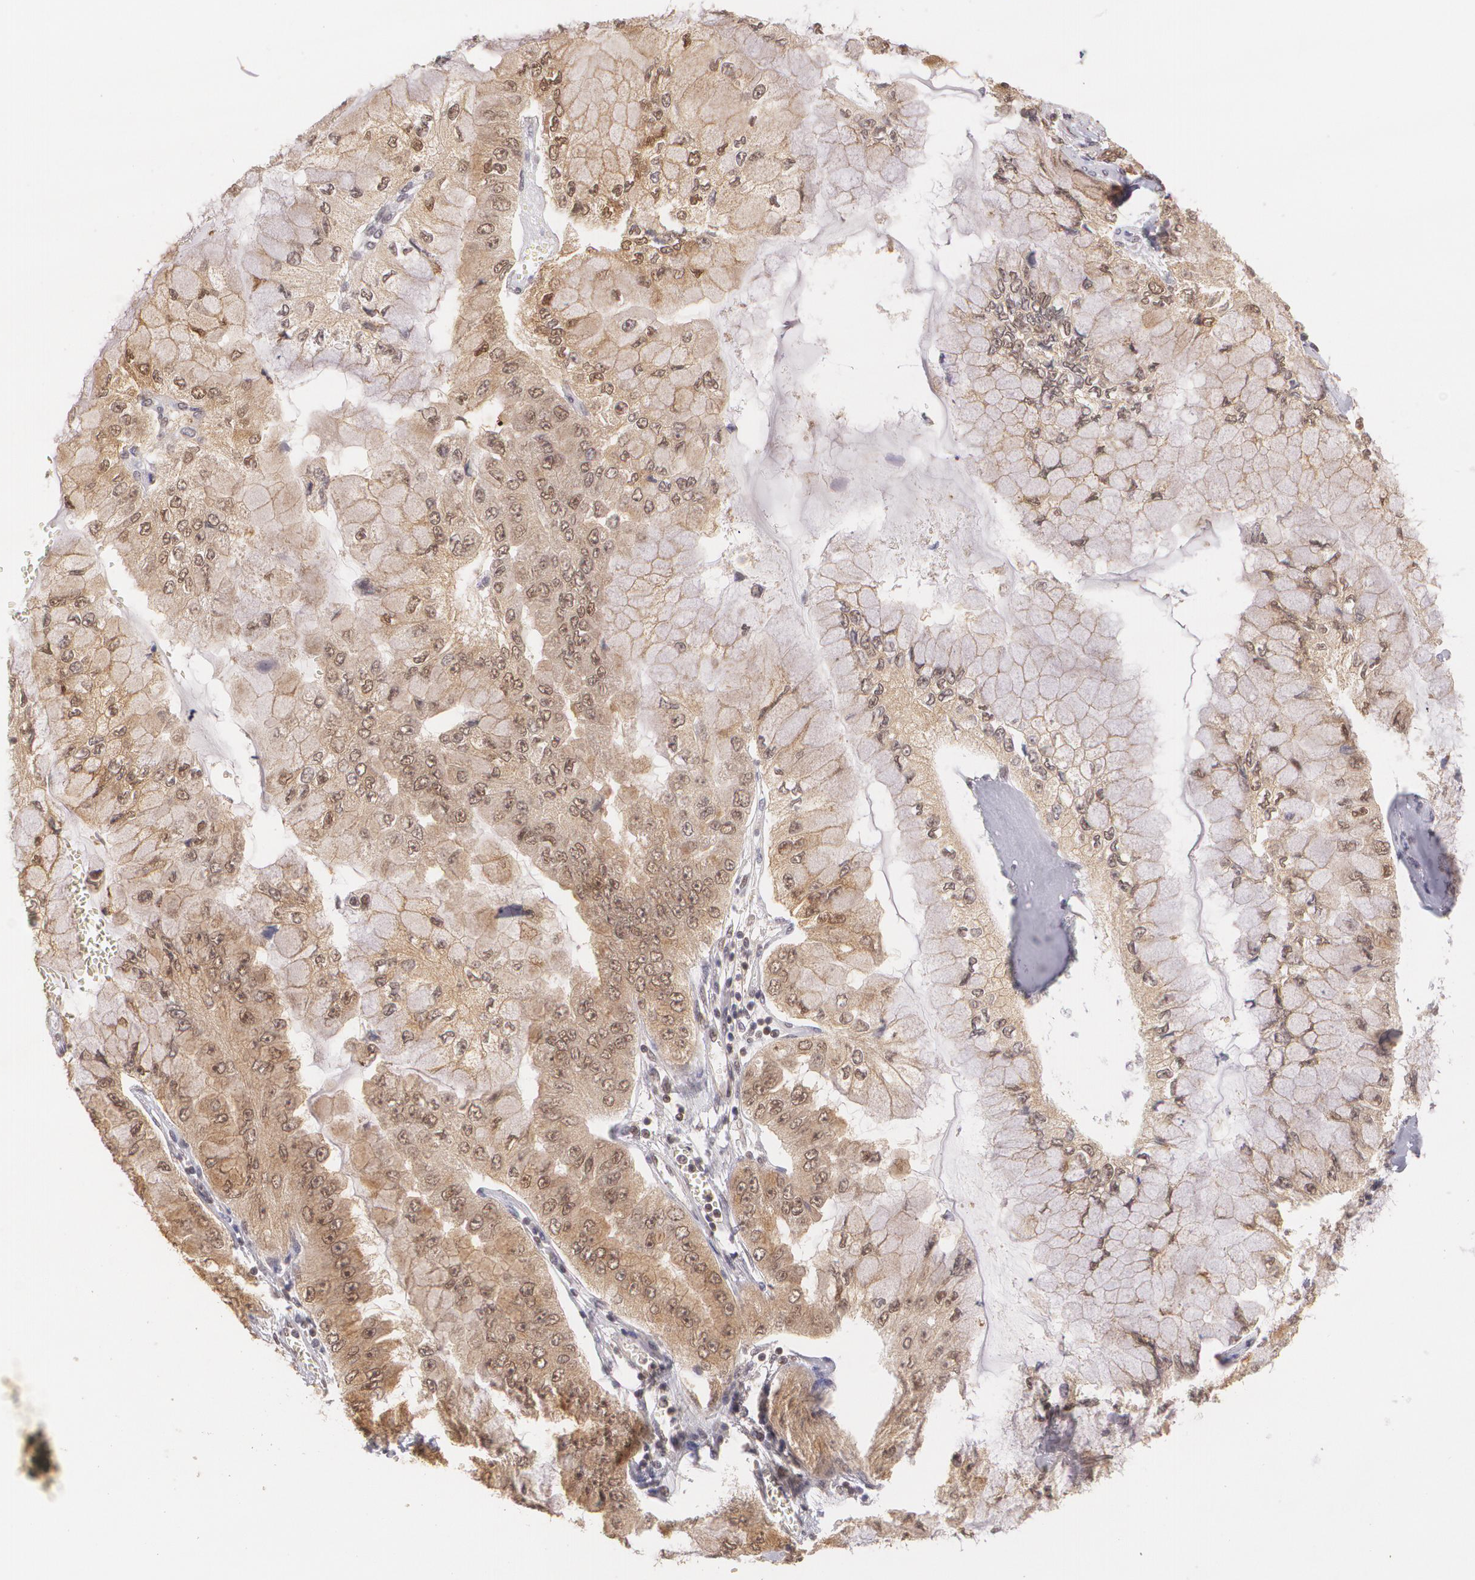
{"staining": {"intensity": "moderate", "quantity": "25%-75%", "location": "cytoplasmic/membranous,nuclear"}, "tissue": "liver cancer", "cell_type": "Tumor cells", "image_type": "cancer", "snomed": [{"axis": "morphology", "description": "Cholangiocarcinoma"}, {"axis": "topography", "description": "Liver"}], "caption": "High-power microscopy captured an immunohistochemistry (IHC) micrograph of liver cancer (cholangiocarcinoma), revealing moderate cytoplasmic/membranous and nuclear staining in about 25%-75% of tumor cells.", "gene": "CUL2", "patient": {"sex": "female", "age": 79}}